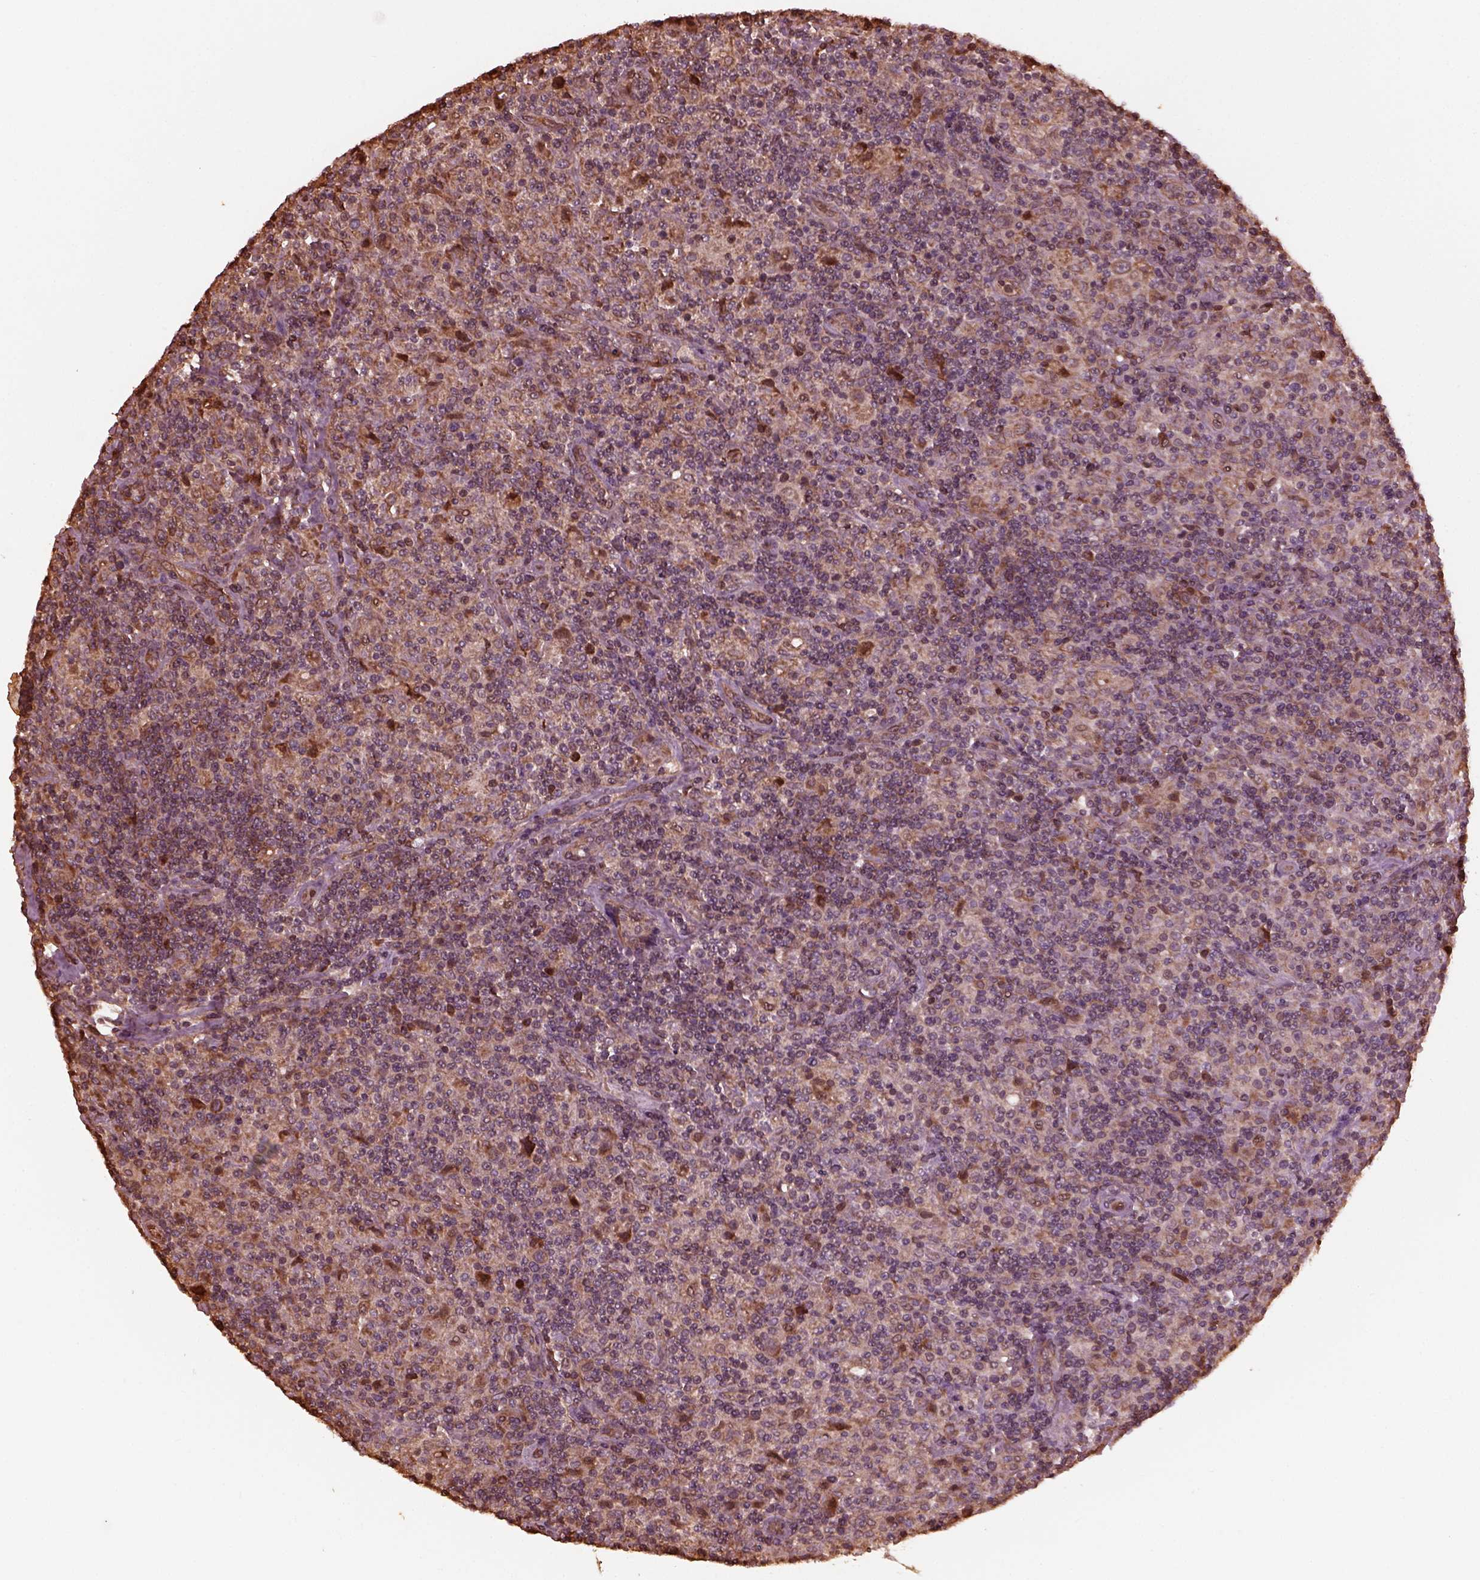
{"staining": {"intensity": "moderate", "quantity": ">75%", "location": "cytoplasmic/membranous"}, "tissue": "lymphoma", "cell_type": "Tumor cells", "image_type": "cancer", "snomed": [{"axis": "morphology", "description": "Hodgkin's disease, NOS"}, {"axis": "topography", "description": "Lymph node"}], "caption": "Hodgkin's disease stained for a protein (brown) shows moderate cytoplasmic/membranous positive staining in approximately >75% of tumor cells.", "gene": "GTPBP1", "patient": {"sex": "male", "age": 70}}